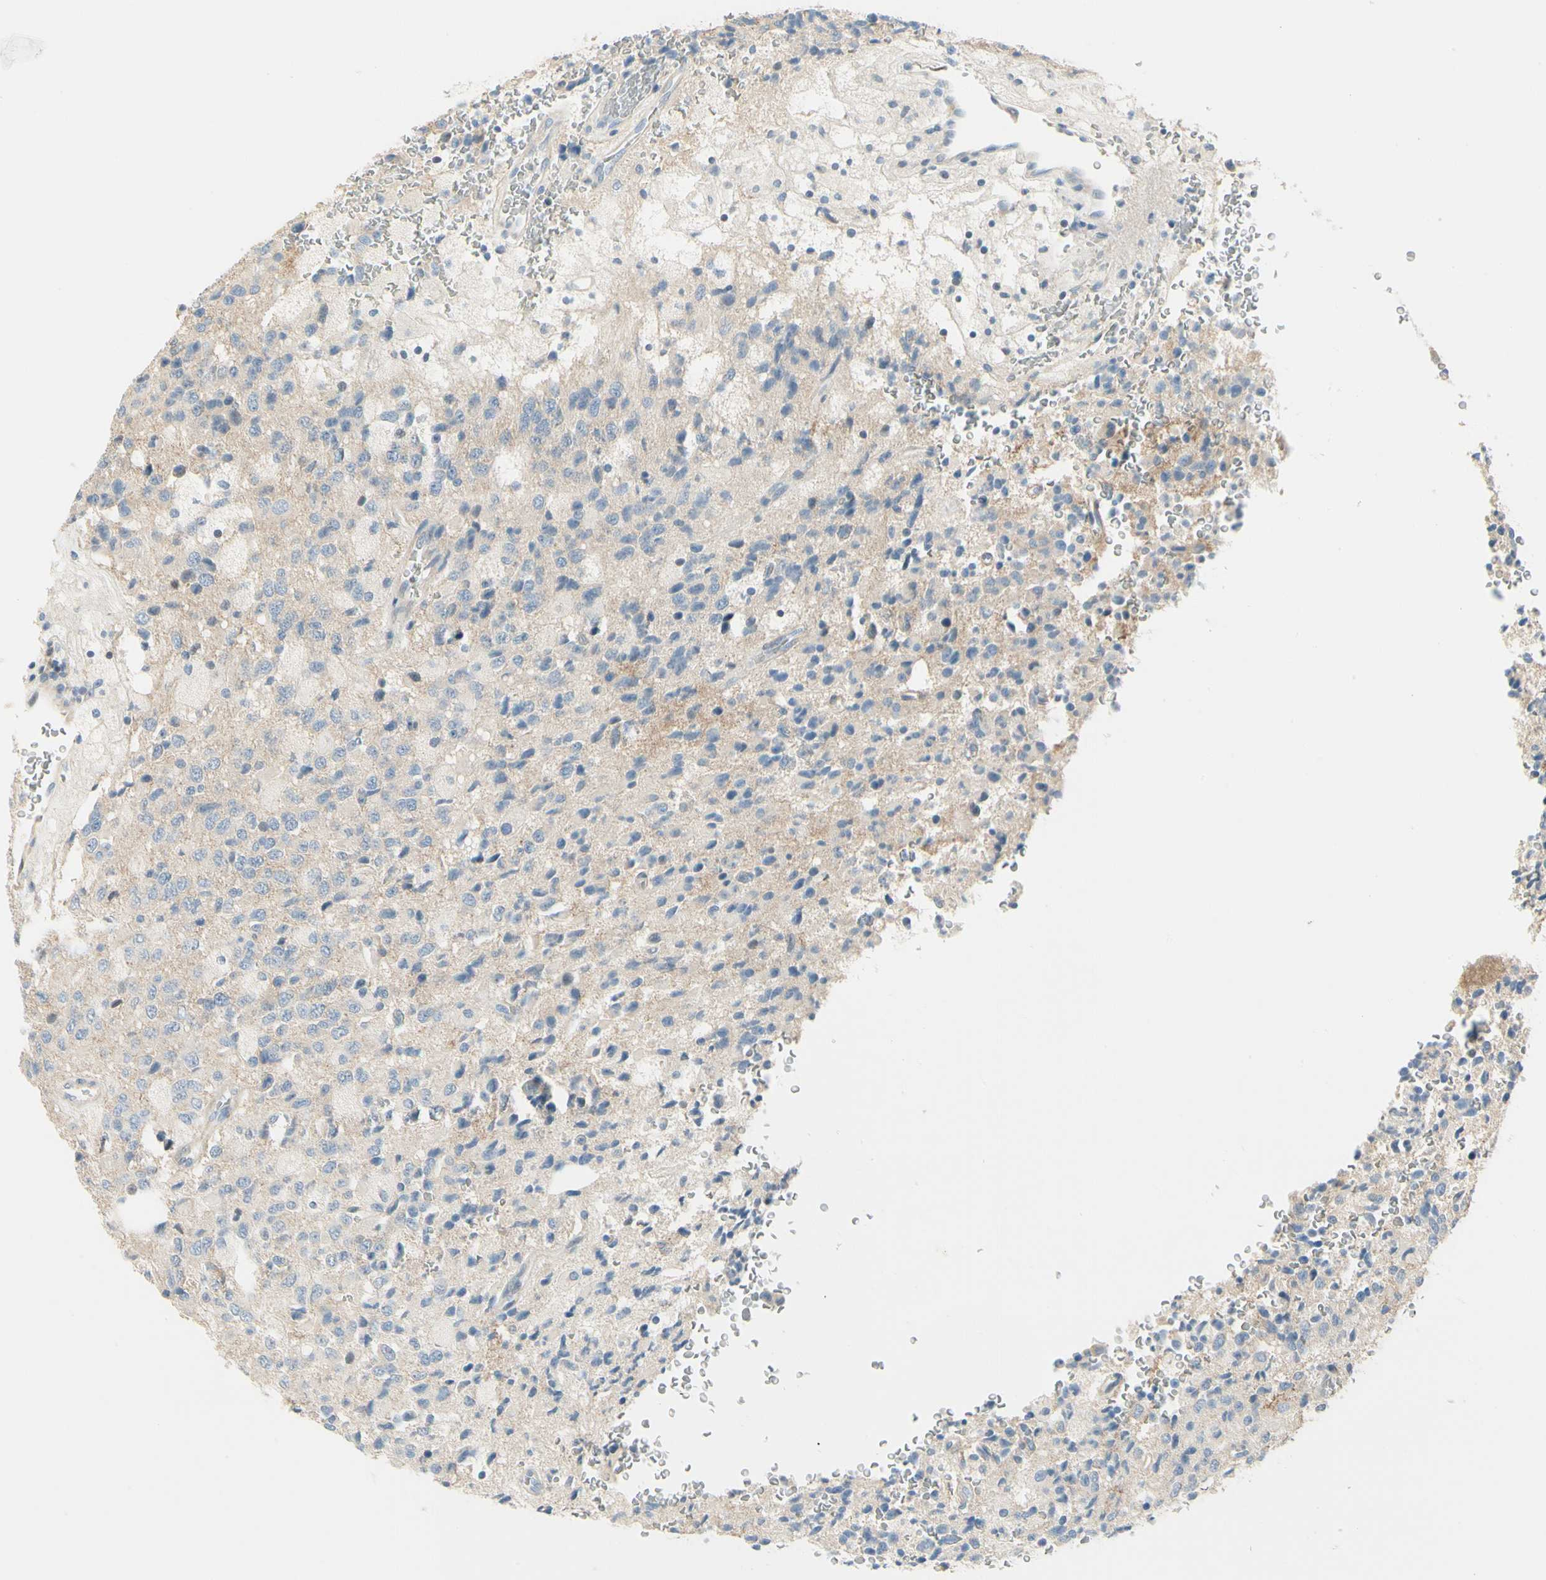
{"staining": {"intensity": "negative", "quantity": "none", "location": "none"}, "tissue": "glioma", "cell_type": "Tumor cells", "image_type": "cancer", "snomed": [{"axis": "morphology", "description": "Glioma, malignant, High grade"}, {"axis": "topography", "description": "pancreas cauda"}], "caption": "Human glioma stained for a protein using immunohistochemistry (IHC) displays no staining in tumor cells.", "gene": "DUSP12", "patient": {"sex": "male", "age": 60}}